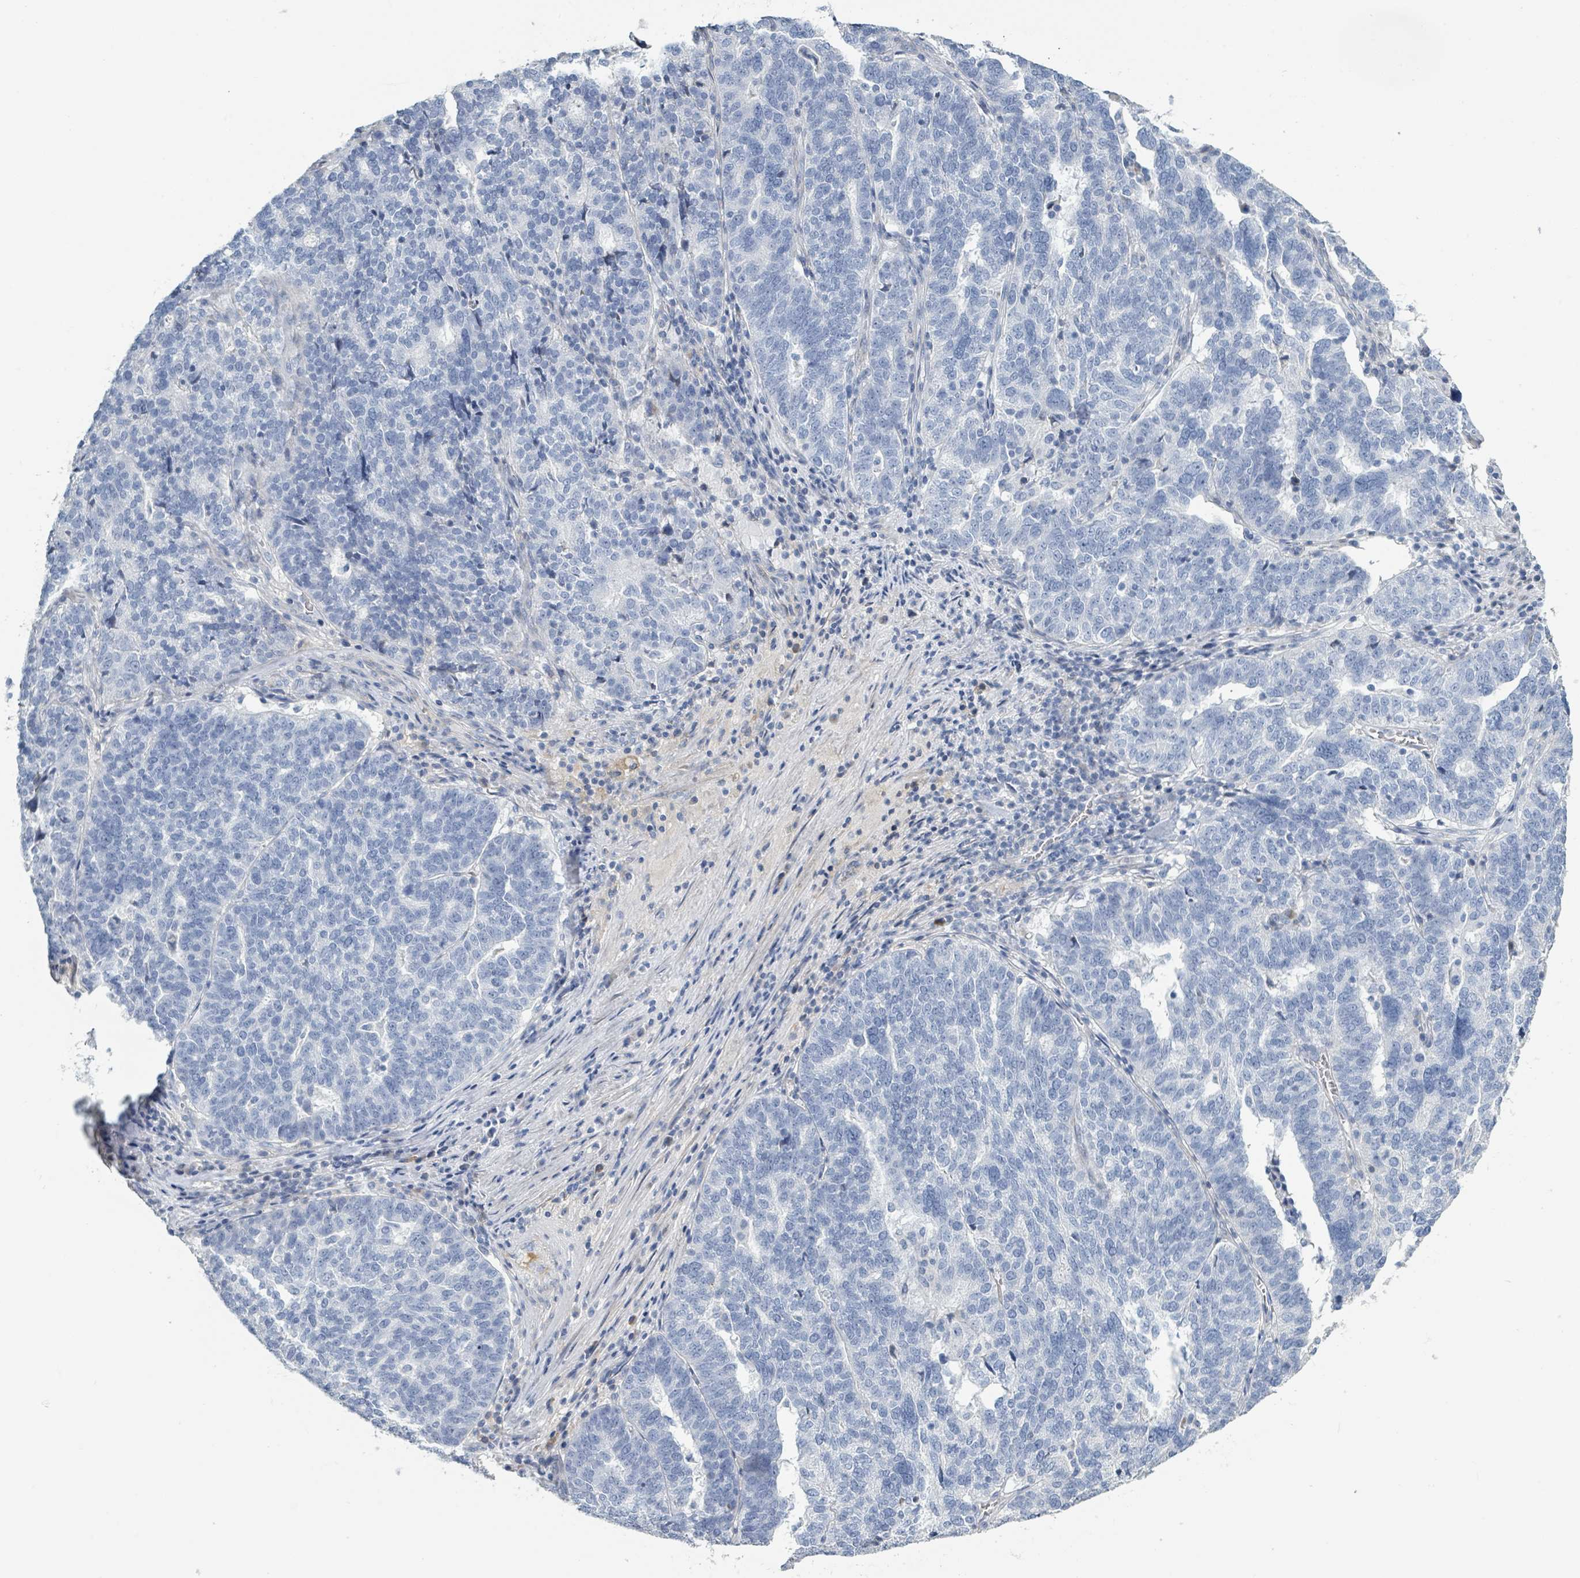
{"staining": {"intensity": "negative", "quantity": "none", "location": "none"}, "tissue": "ovarian cancer", "cell_type": "Tumor cells", "image_type": "cancer", "snomed": [{"axis": "morphology", "description": "Cystadenocarcinoma, serous, NOS"}, {"axis": "topography", "description": "Ovary"}], "caption": "The image displays no staining of tumor cells in ovarian serous cystadenocarcinoma.", "gene": "RAB33B", "patient": {"sex": "female", "age": 59}}